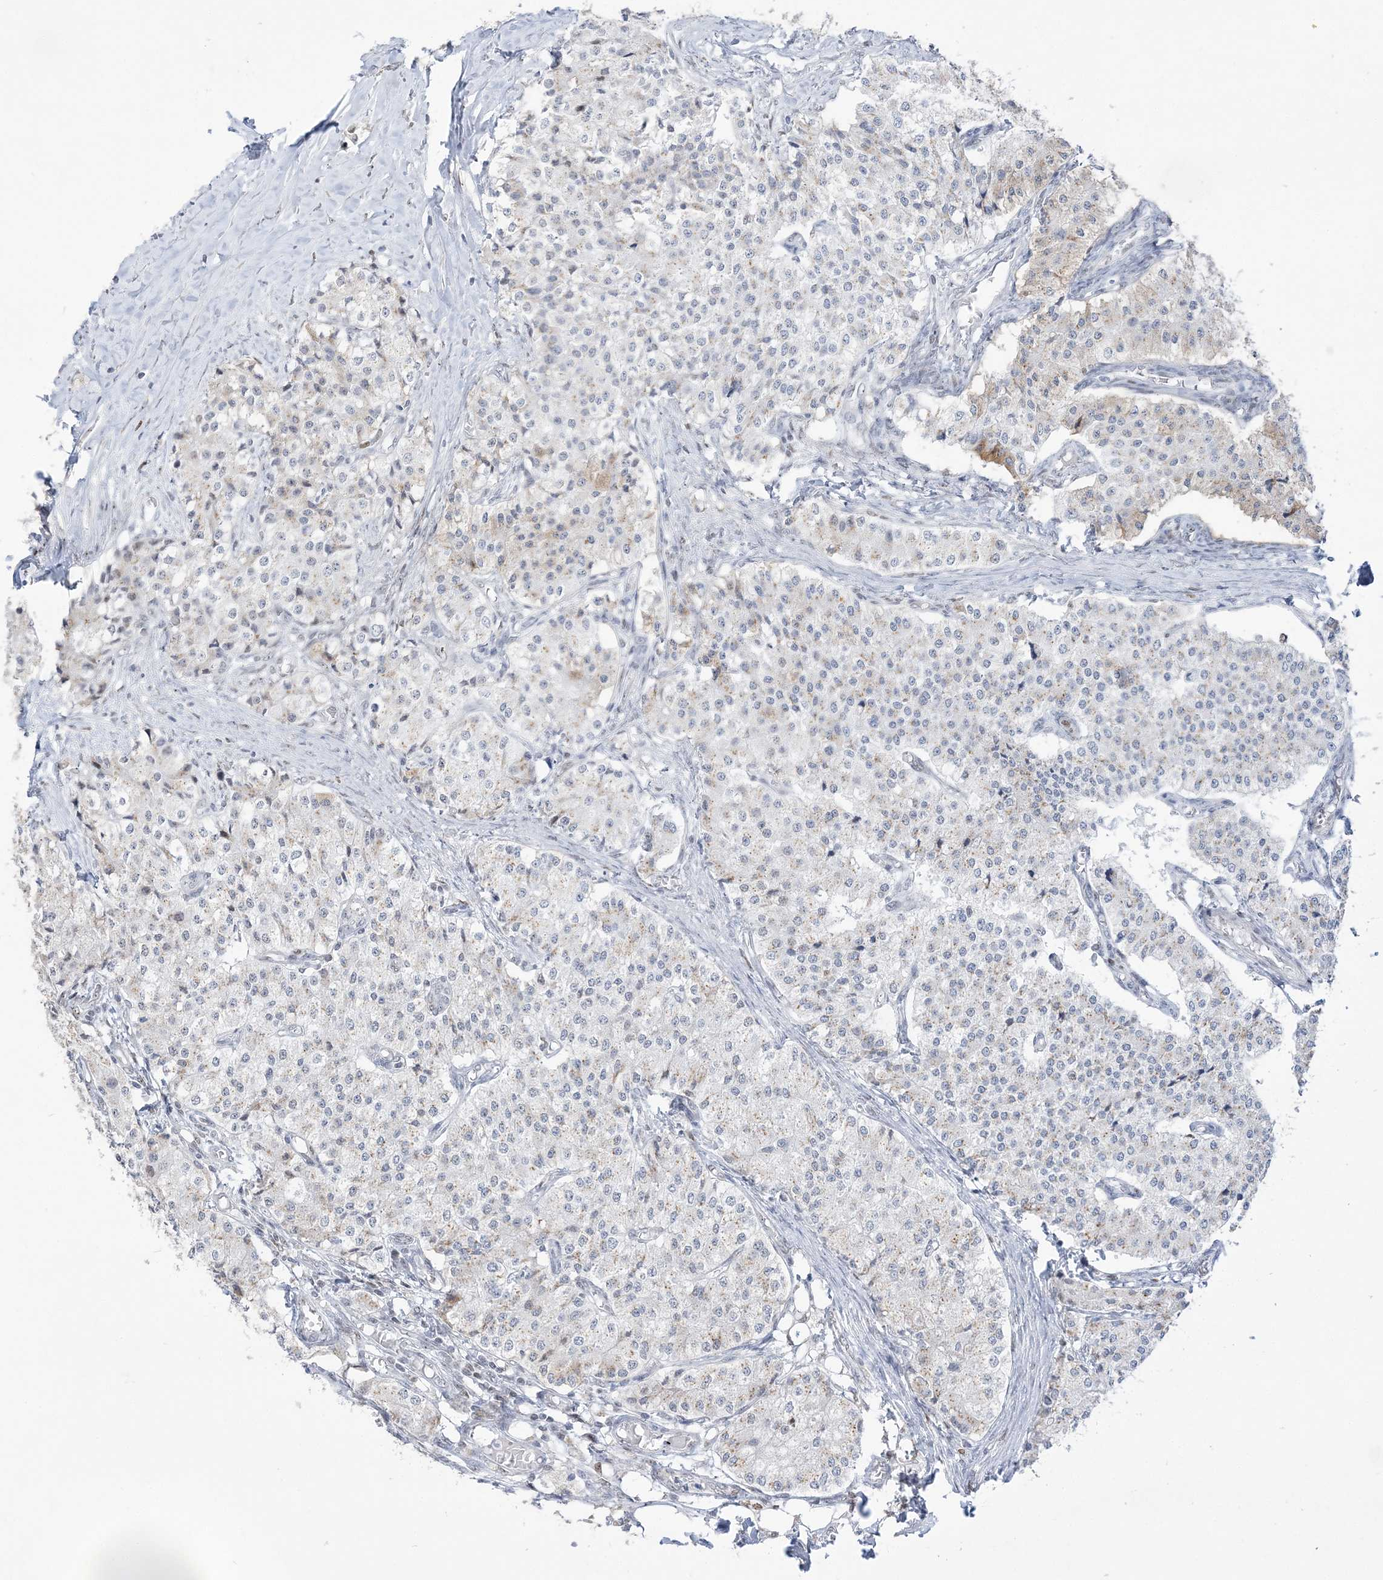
{"staining": {"intensity": "weak", "quantity": "25%-75%", "location": "cytoplasmic/membranous"}, "tissue": "carcinoid", "cell_type": "Tumor cells", "image_type": "cancer", "snomed": [{"axis": "morphology", "description": "Carcinoid, malignant, NOS"}, {"axis": "topography", "description": "Colon"}], "caption": "Immunohistochemical staining of human carcinoid displays weak cytoplasmic/membranous protein expression in approximately 25%-75% of tumor cells.", "gene": "DDX21", "patient": {"sex": "female", "age": 52}}